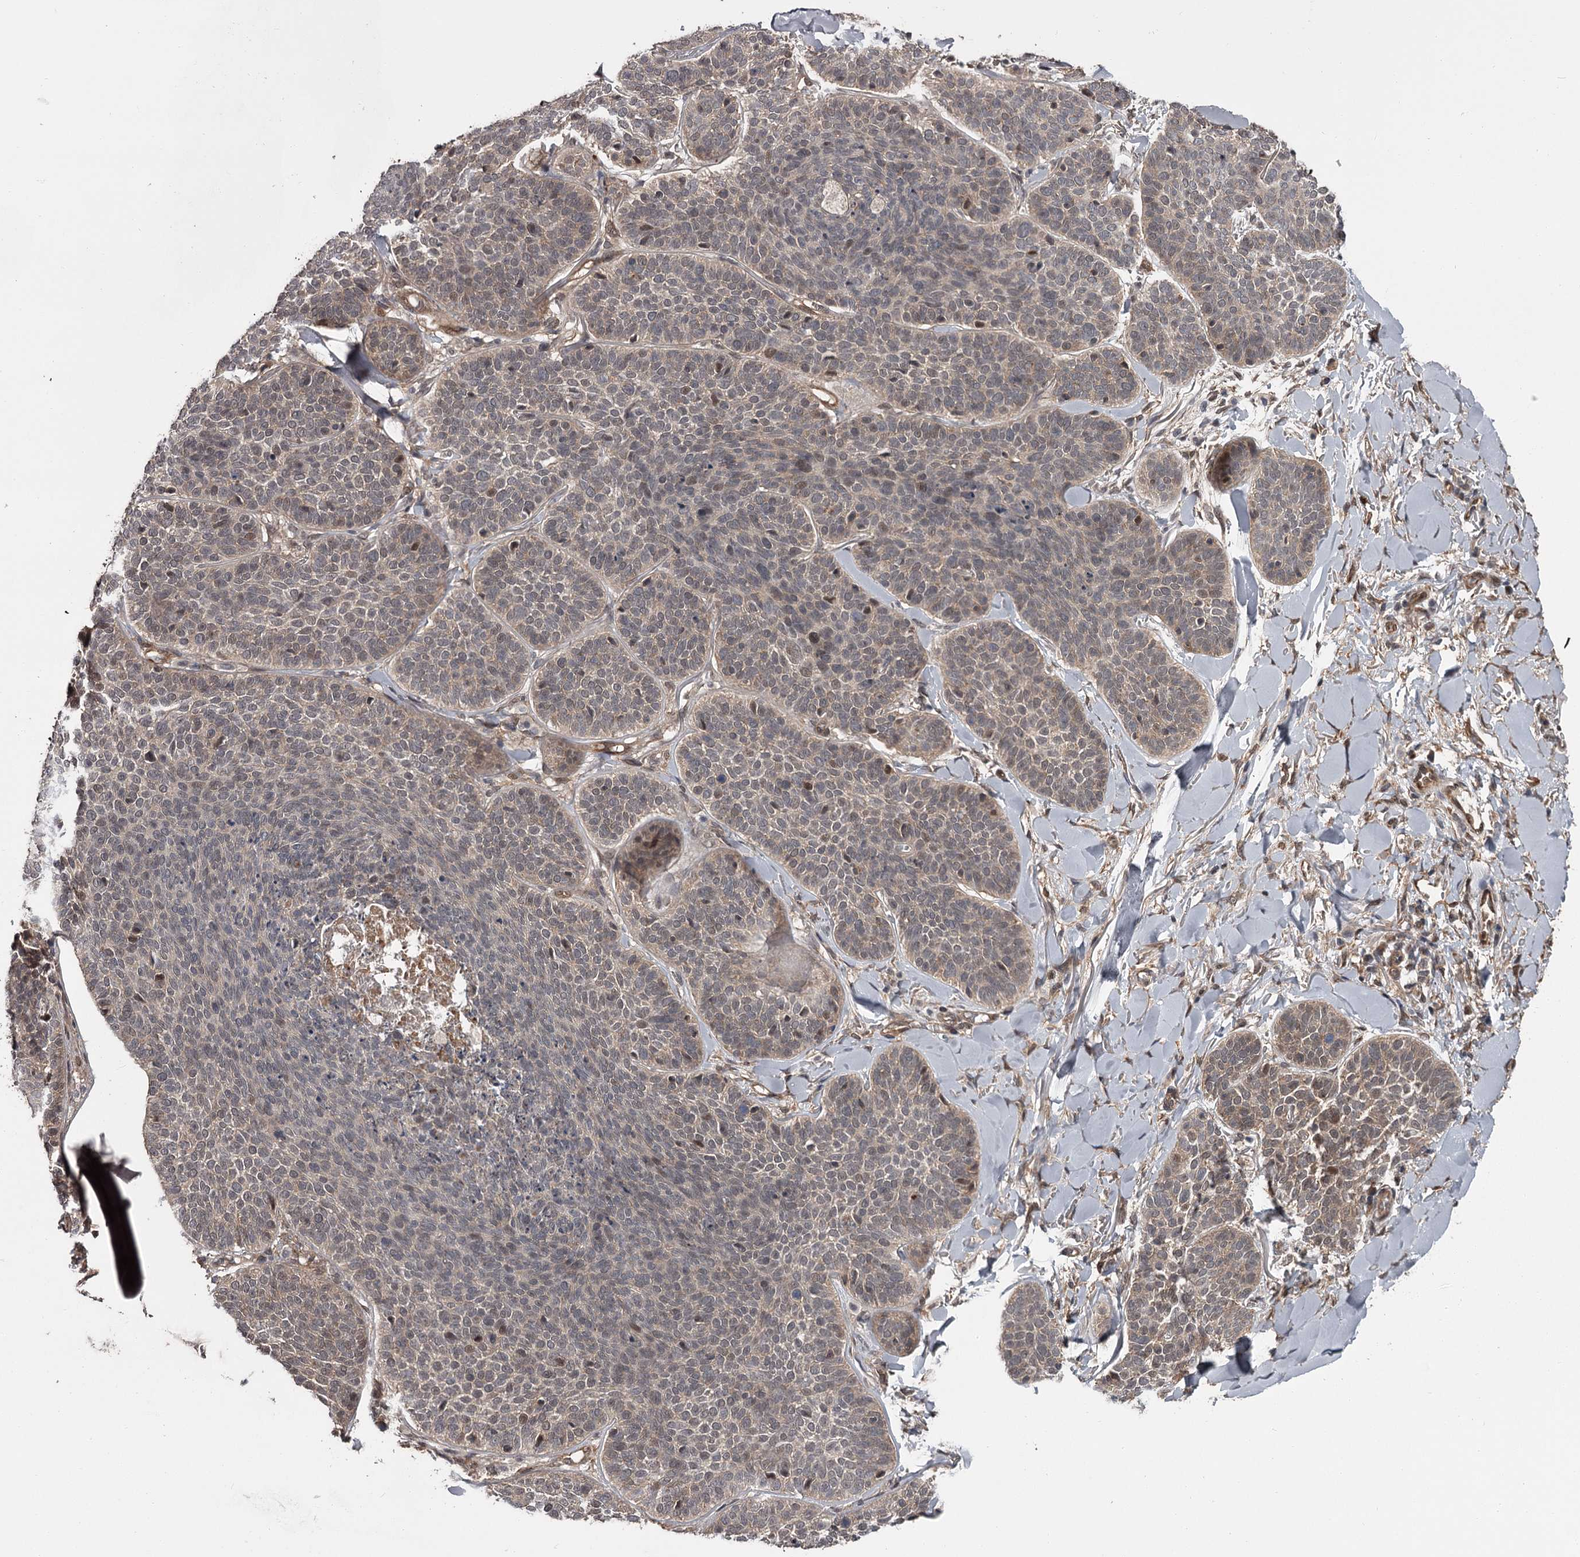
{"staining": {"intensity": "weak", "quantity": ">75%", "location": "cytoplasmic/membranous,nuclear"}, "tissue": "skin cancer", "cell_type": "Tumor cells", "image_type": "cancer", "snomed": [{"axis": "morphology", "description": "Basal cell carcinoma"}, {"axis": "topography", "description": "Skin"}], "caption": "Immunohistochemical staining of human skin cancer (basal cell carcinoma) reveals low levels of weak cytoplasmic/membranous and nuclear staining in about >75% of tumor cells.", "gene": "CDC42EP2", "patient": {"sex": "male", "age": 85}}